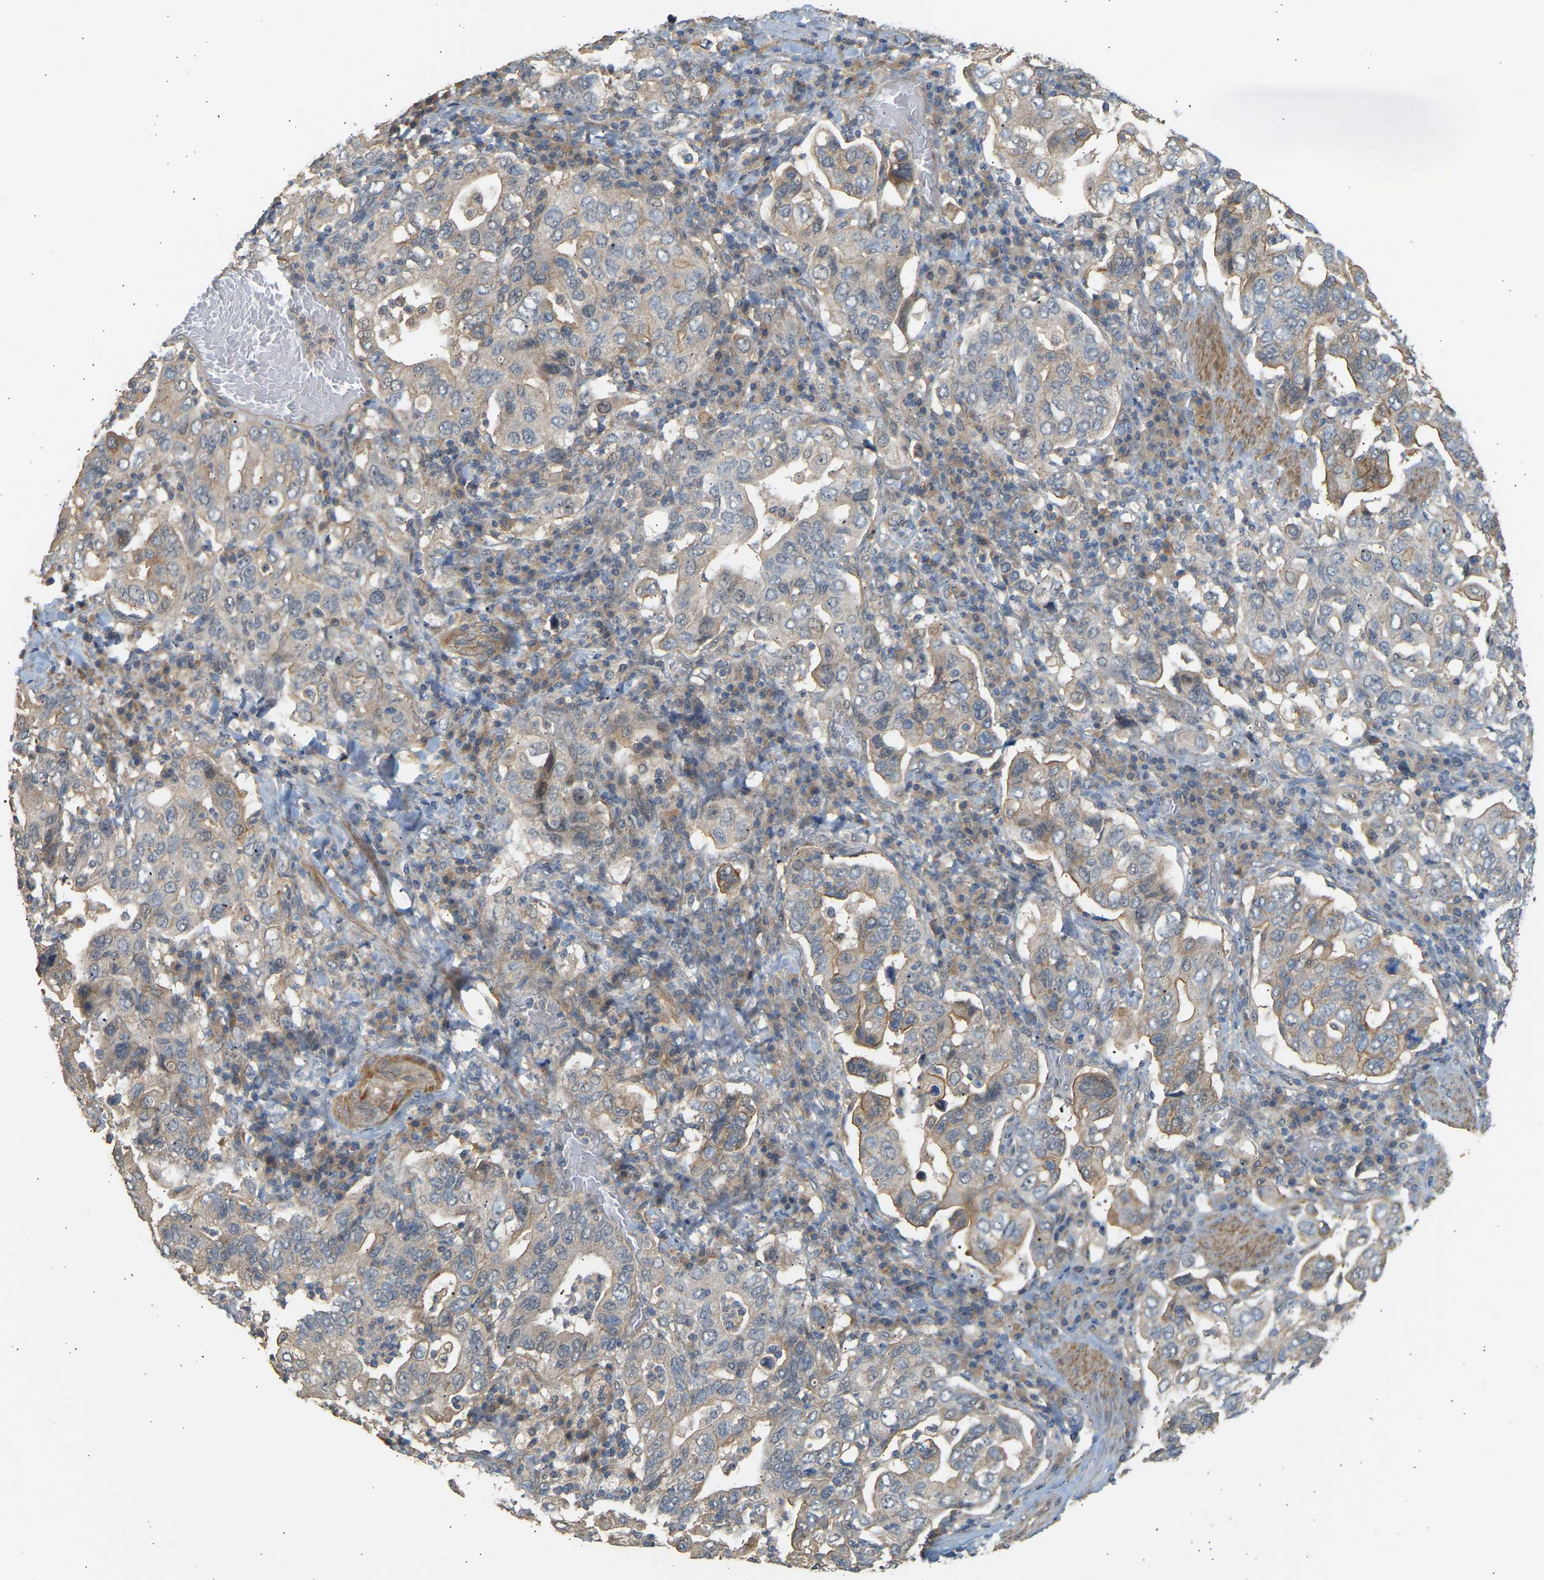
{"staining": {"intensity": "weak", "quantity": "25%-75%", "location": "cytoplasmic/membranous"}, "tissue": "stomach cancer", "cell_type": "Tumor cells", "image_type": "cancer", "snomed": [{"axis": "morphology", "description": "Adenocarcinoma, NOS"}, {"axis": "topography", "description": "Stomach, upper"}], "caption": "Human stomach cancer (adenocarcinoma) stained with a brown dye displays weak cytoplasmic/membranous positive expression in about 25%-75% of tumor cells.", "gene": "RGL1", "patient": {"sex": "male", "age": 62}}